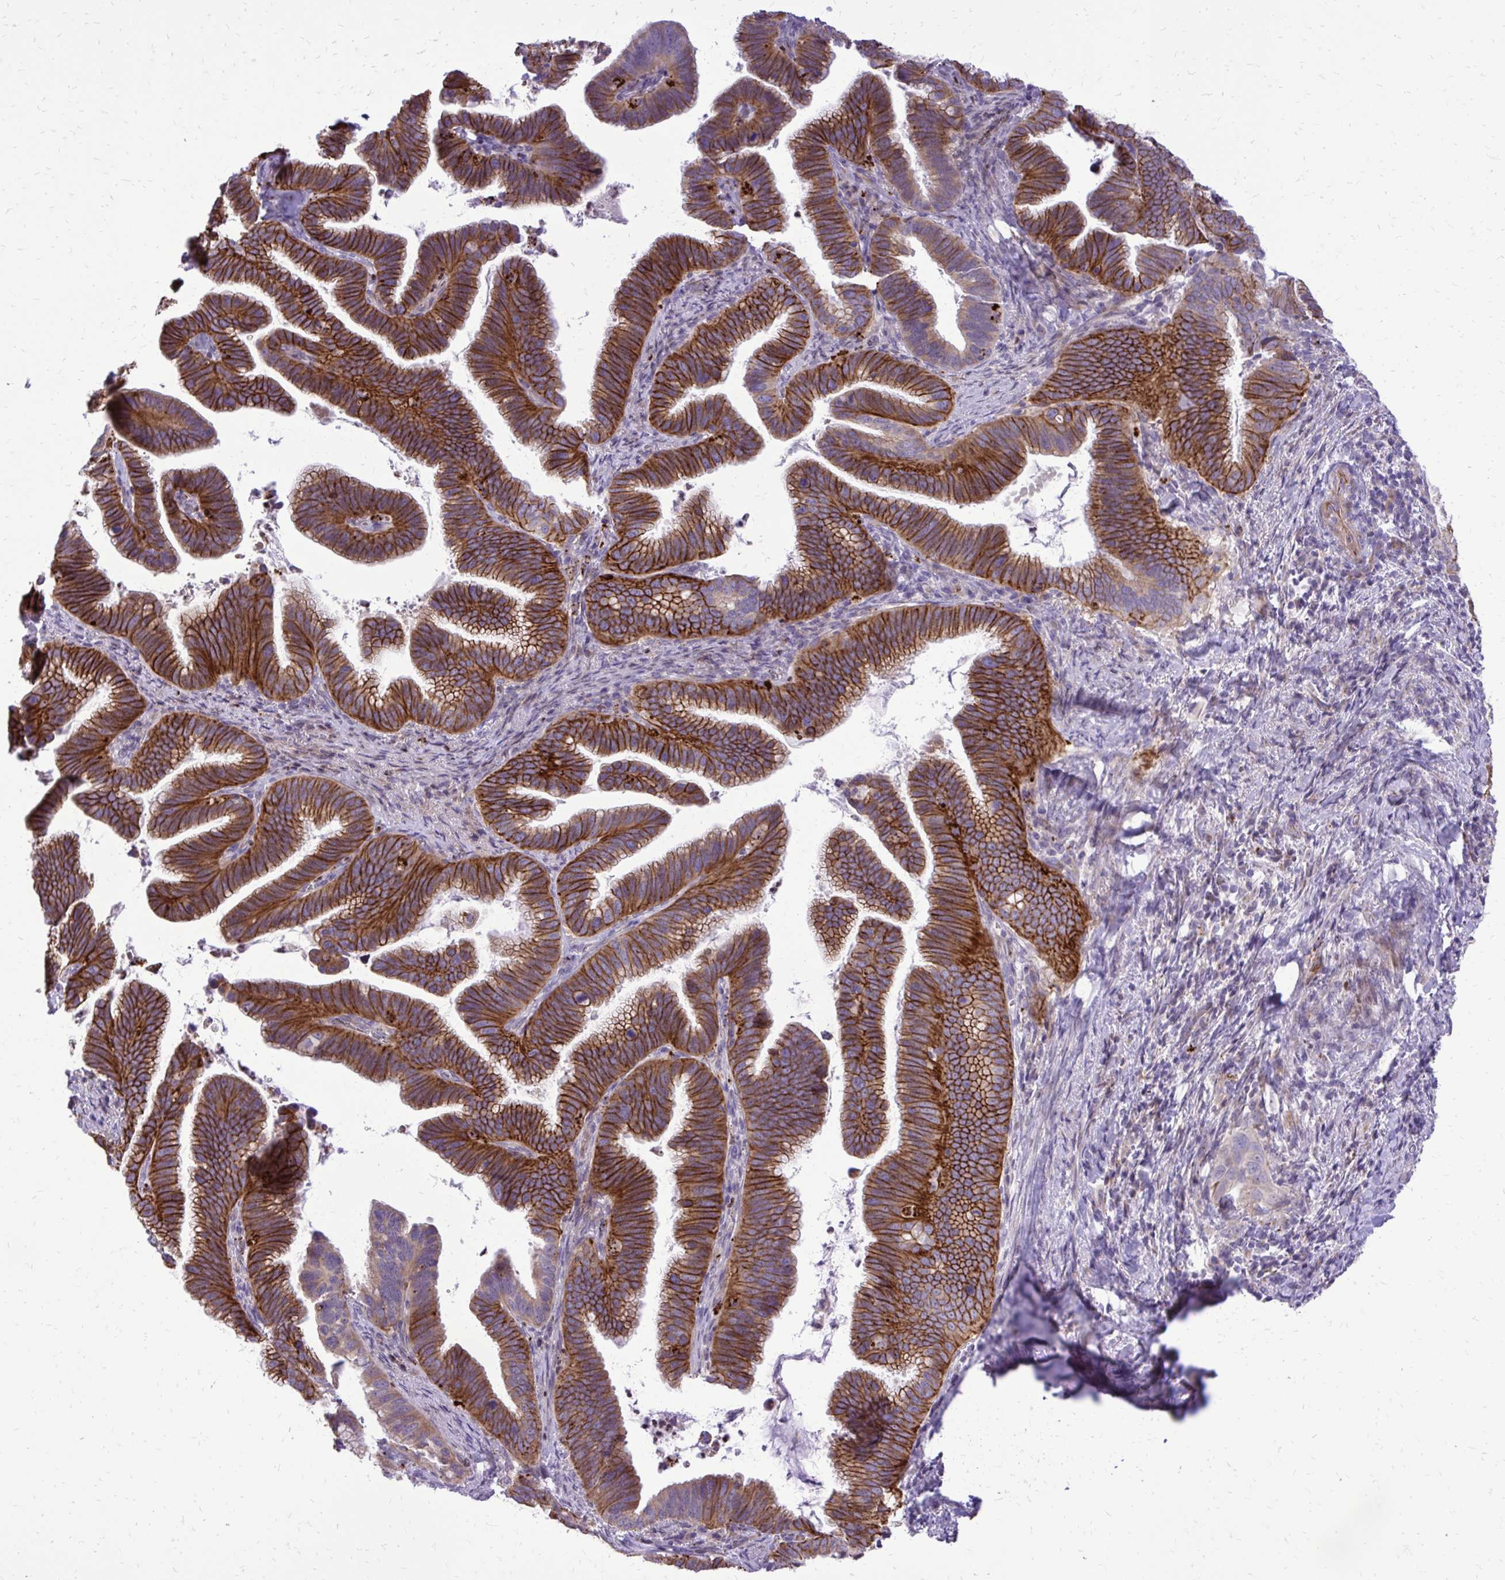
{"staining": {"intensity": "strong", "quantity": ">75%", "location": "cytoplasmic/membranous"}, "tissue": "cervical cancer", "cell_type": "Tumor cells", "image_type": "cancer", "snomed": [{"axis": "morphology", "description": "Adenocarcinoma, NOS"}, {"axis": "topography", "description": "Cervix"}], "caption": "IHC of cervical adenocarcinoma displays high levels of strong cytoplasmic/membranous expression in approximately >75% of tumor cells.", "gene": "ABCC3", "patient": {"sex": "female", "age": 61}}